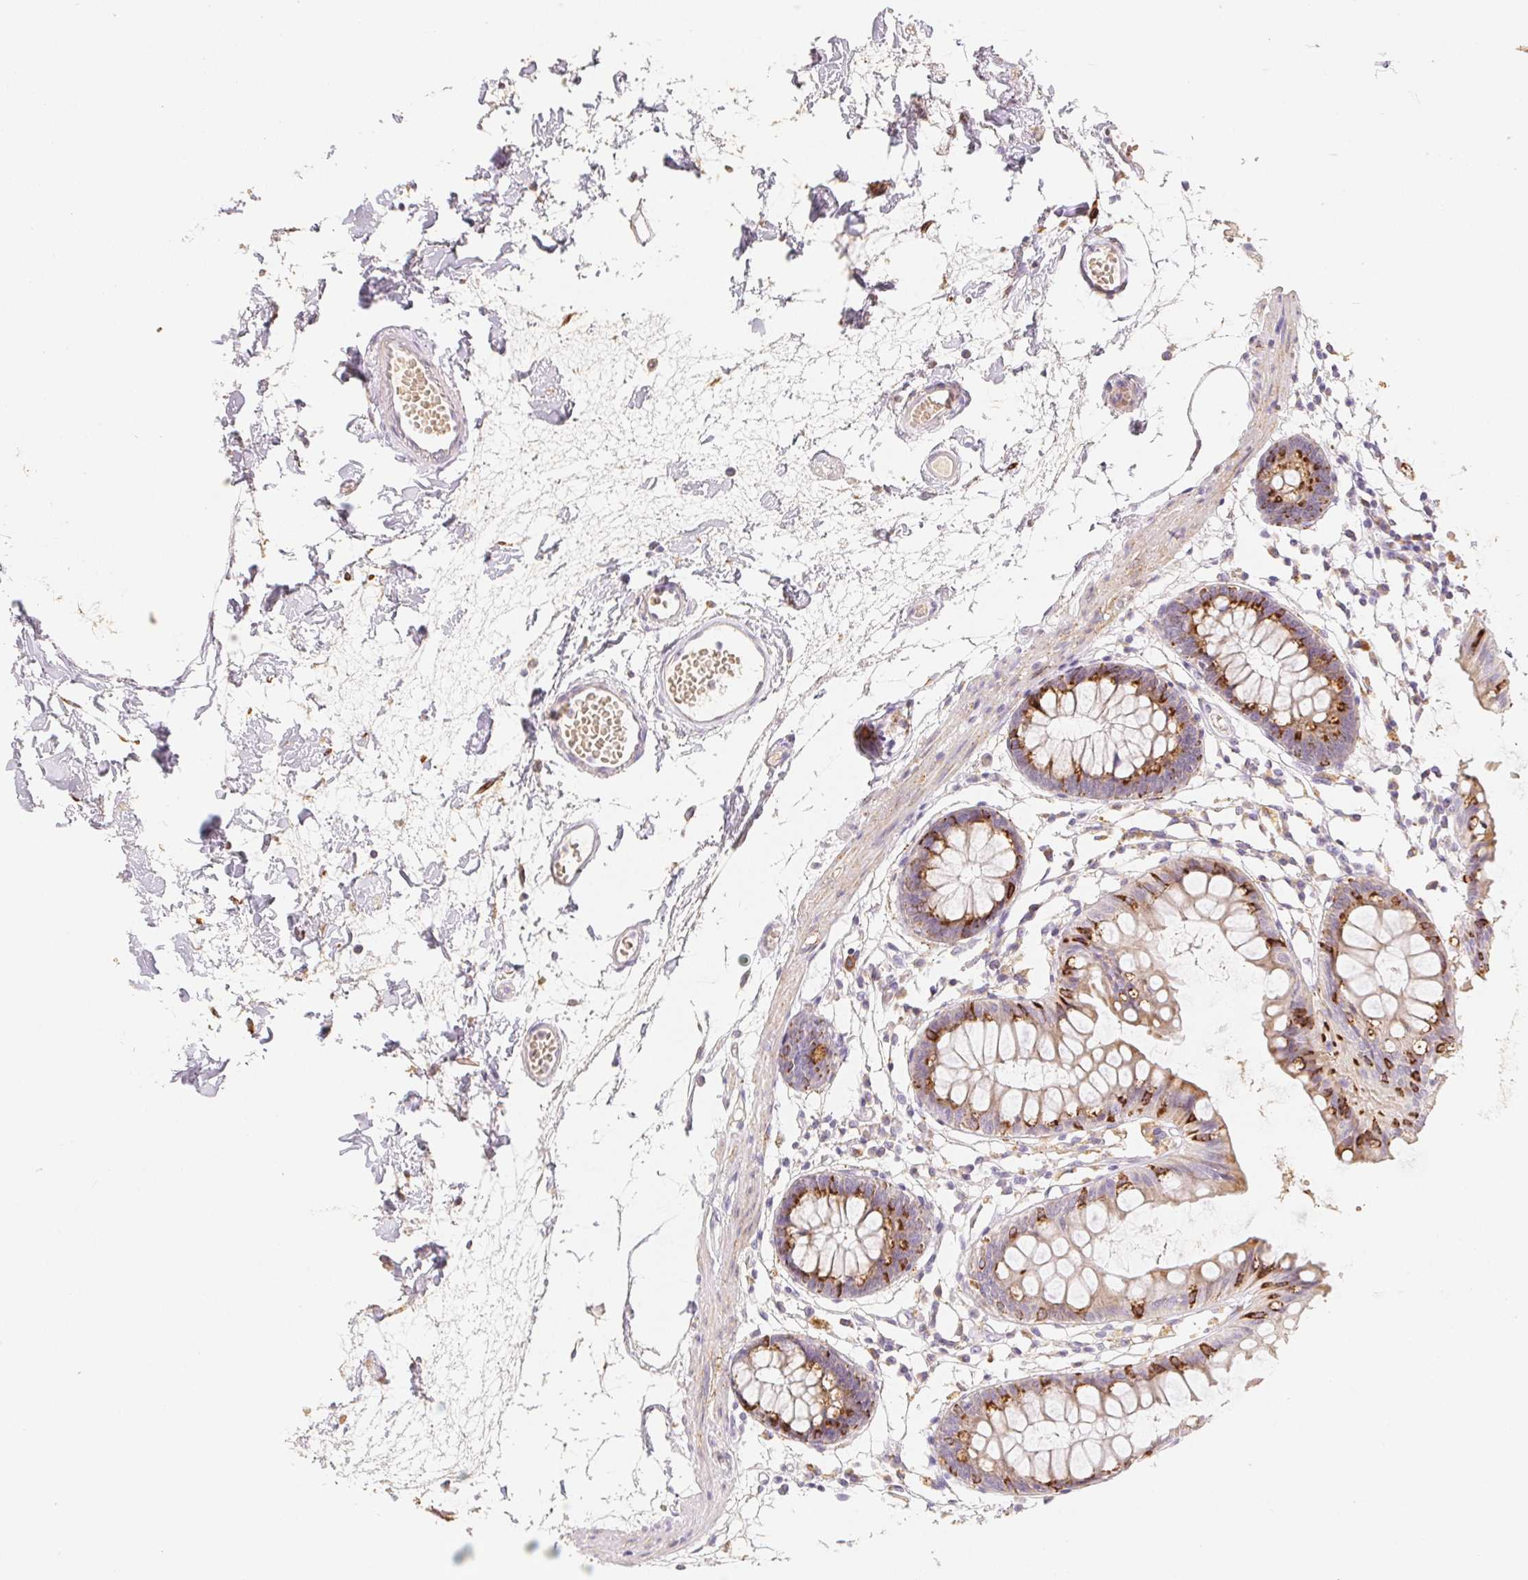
{"staining": {"intensity": "negative", "quantity": "none", "location": "none"}, "tissue": "colon", "cell_type": "Endothelial cells", "image_type": "normal", "snomed": [{"axis": "morphology", "description": "Normal tissue, NOS"}, {"axis": "topography", "description": "Colon"}], "caption": "The immunohistochemistry (IHC) photomicrograph has no significant staining in endothelial cells of colon.", "gene": "ACVR1B", "patient": {"sex": "female", "age": 84}}